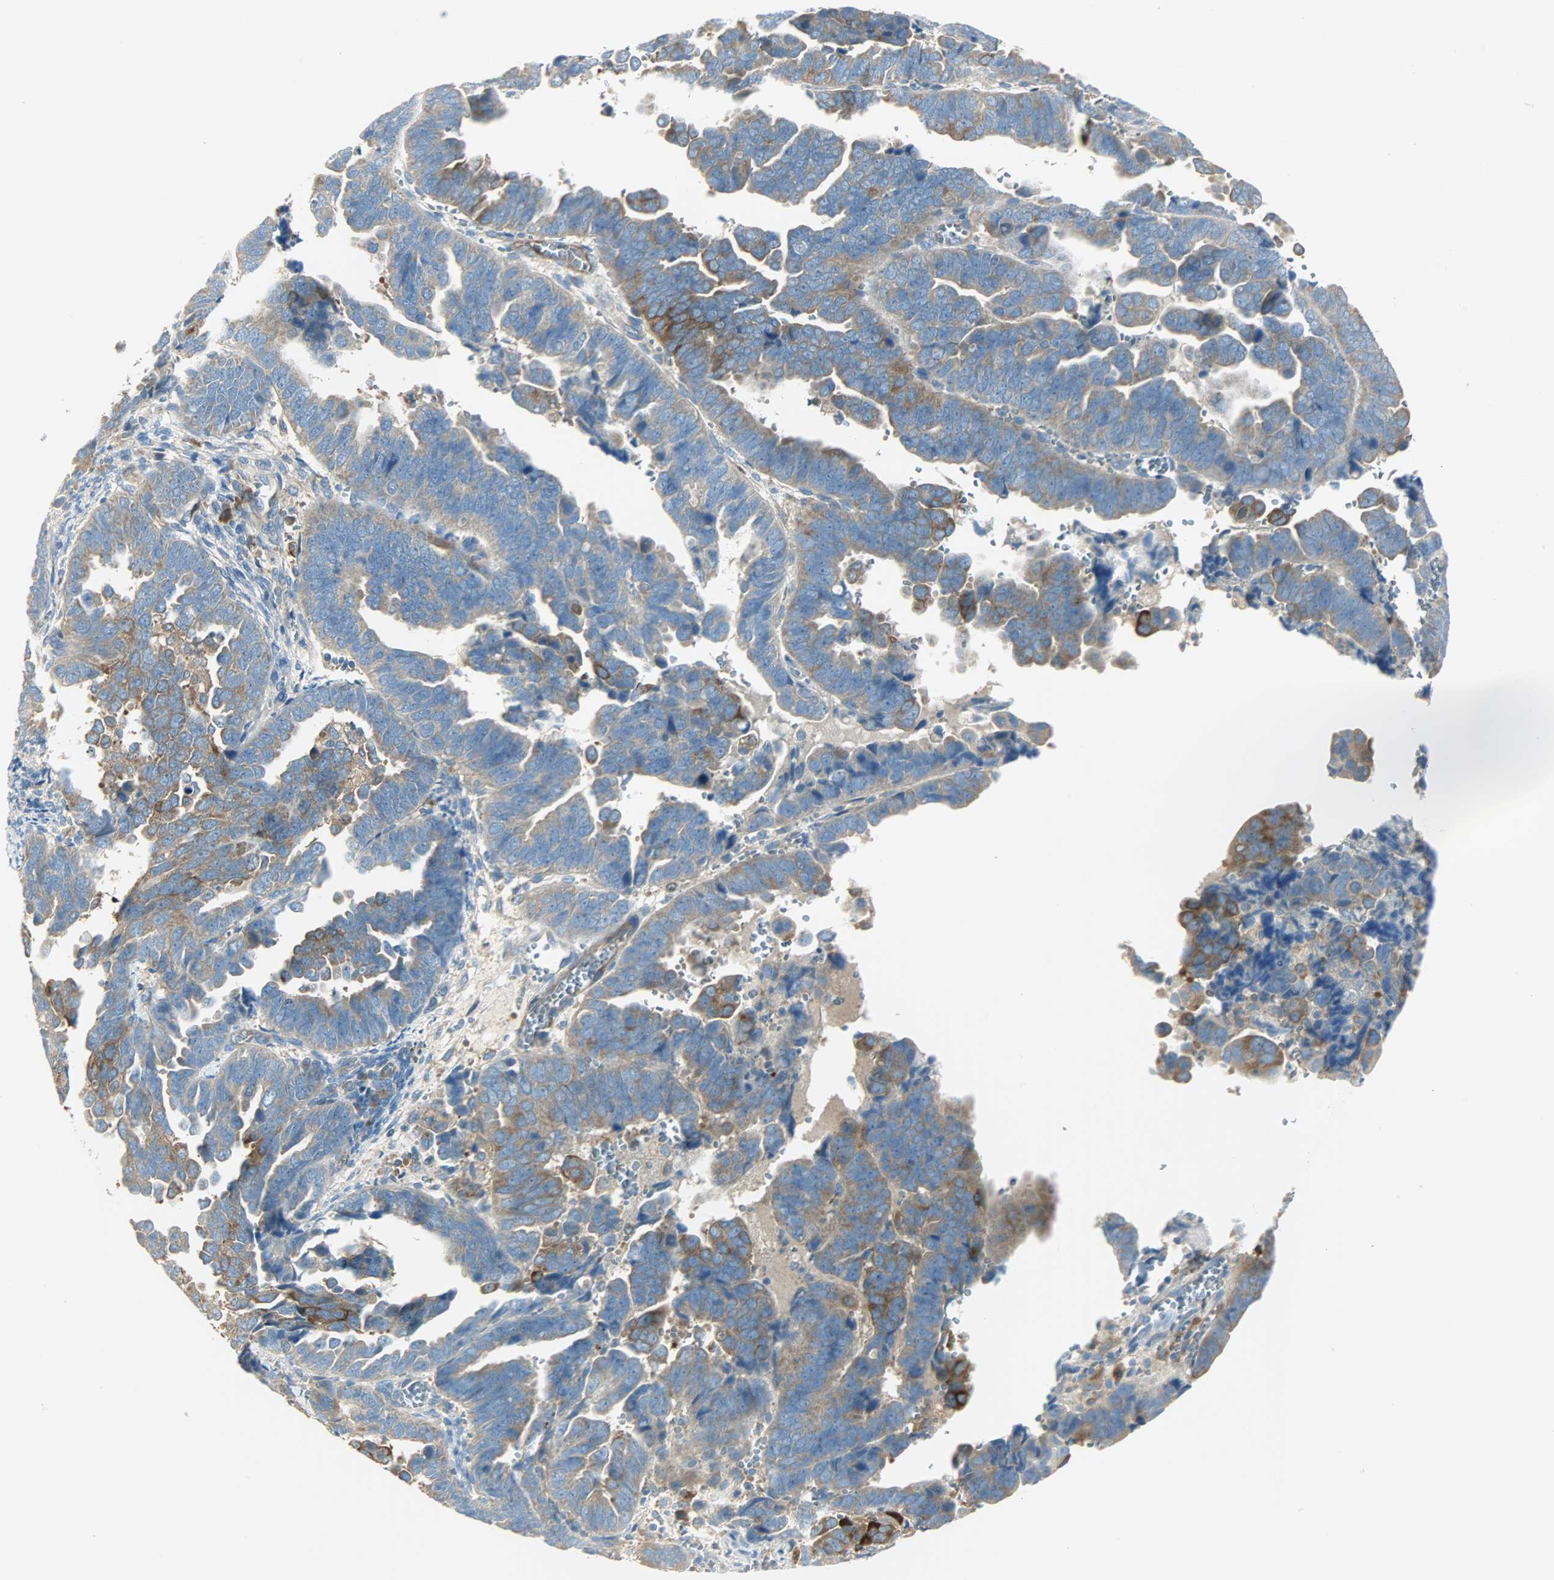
{"staining": {"intensity": "strong", "quantity": ">75%", "location": "cytoplasmic/membranous"}, "tissue": "endometrial cancer", "cell_type": "Tumor cells", "image_type": "cancer", "snomed": [{"axis": "morphology", "description": "Adenocarcinoma, NOS"}, {"axis": "topography", "description": "Endometrium"}], "caption": "Protein staining demonstrates strong cytoplasmic/membranous expression in approximately >75% of tumor cells in endometrial adenocarcinoma.", "gene": "WARS1", "patient": {"sex": "female", "age": 75}}